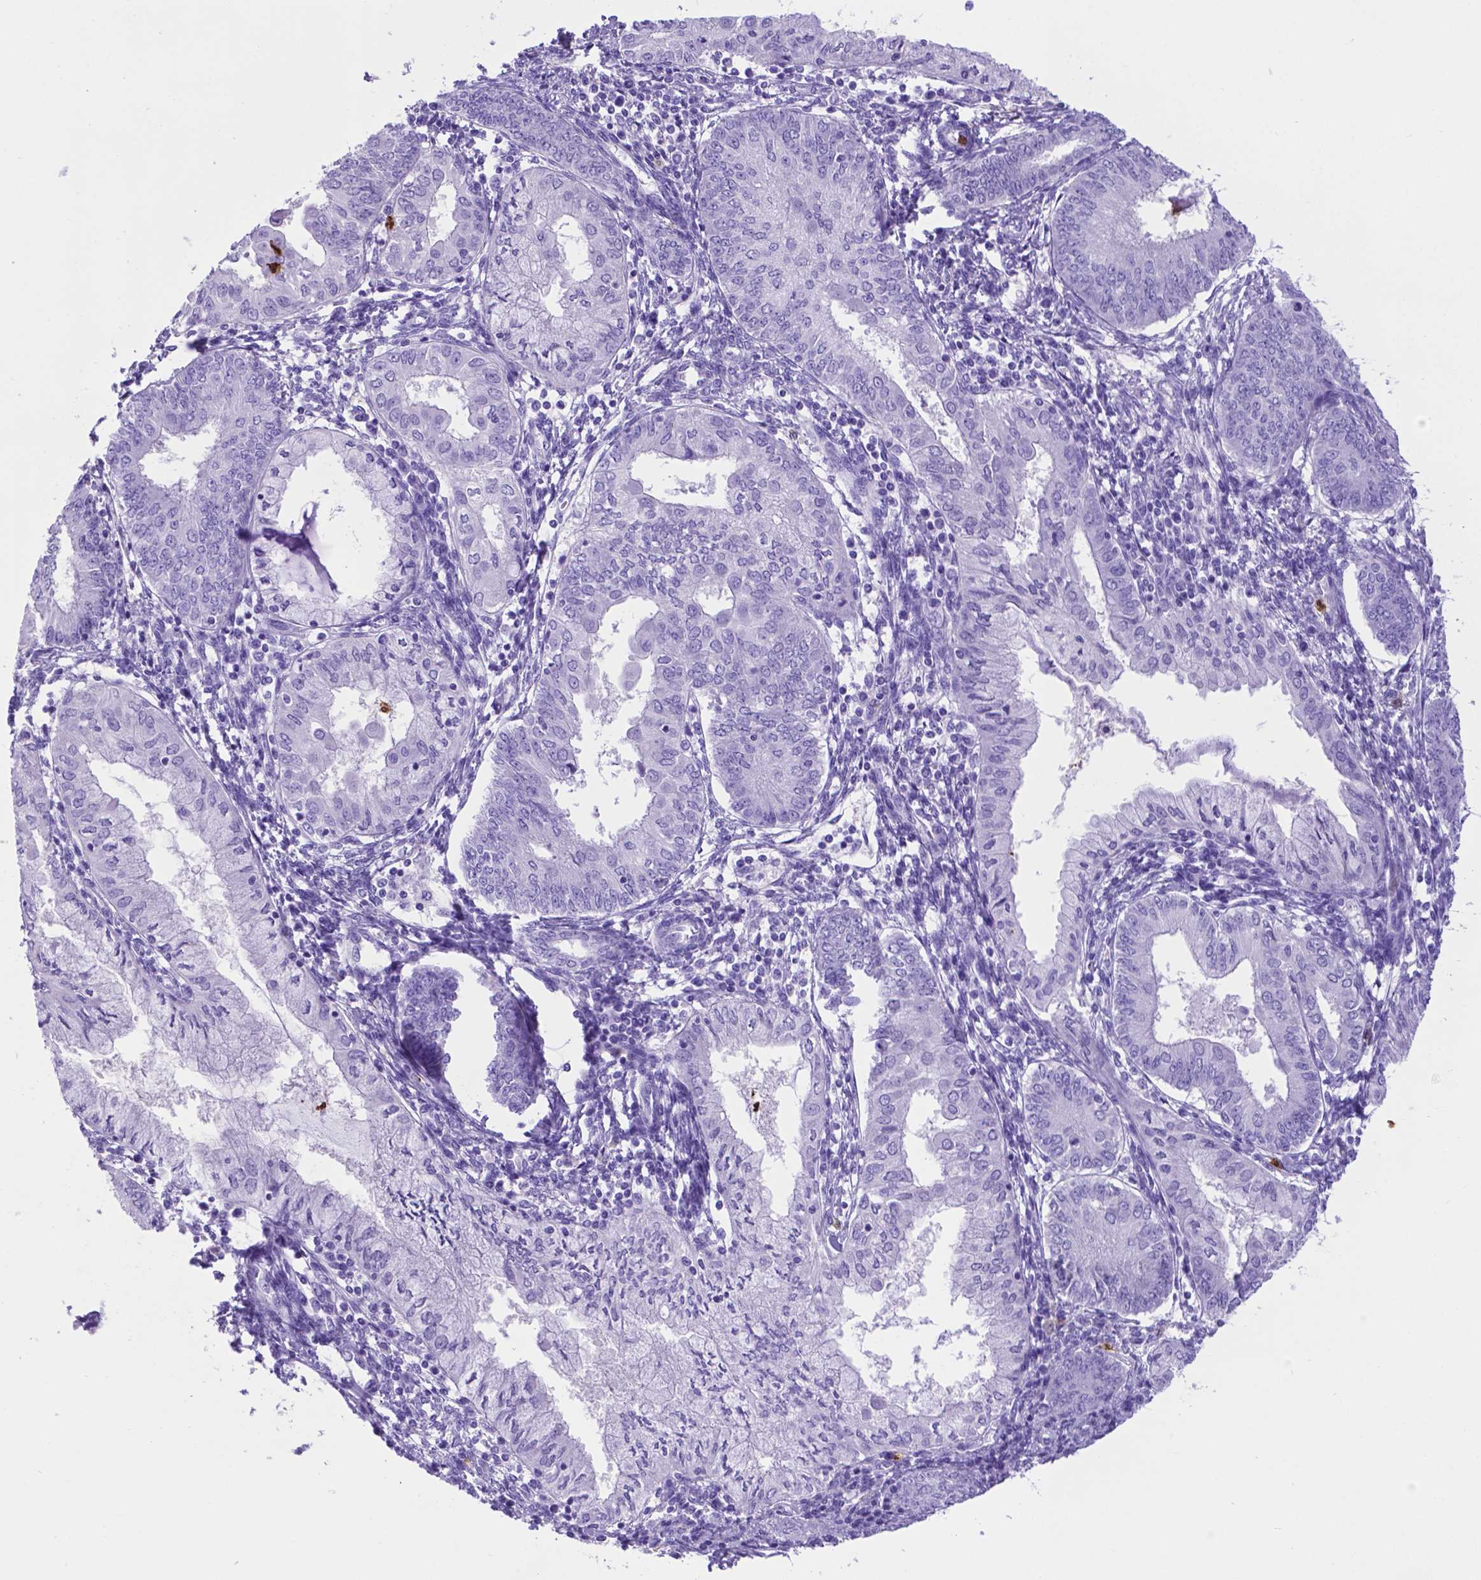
{"staining": {"intensity": "negative", "quantity": "none", "location": "none"}, "tissue": "endometrial cancer", "cell_type": "Tumor cells", "image_type": "cancer", "snomed": [{"axis": "morphology", "description": "Adenocarcinoma, NOS"}, {"axis": "topography", "description": "Endometrium"}], "caption": "The image exhibits no significant staining in tumor cells of endometrial cancer.", "gene": "LZTR1", "patient": {"sex": "female", "age": 68}}